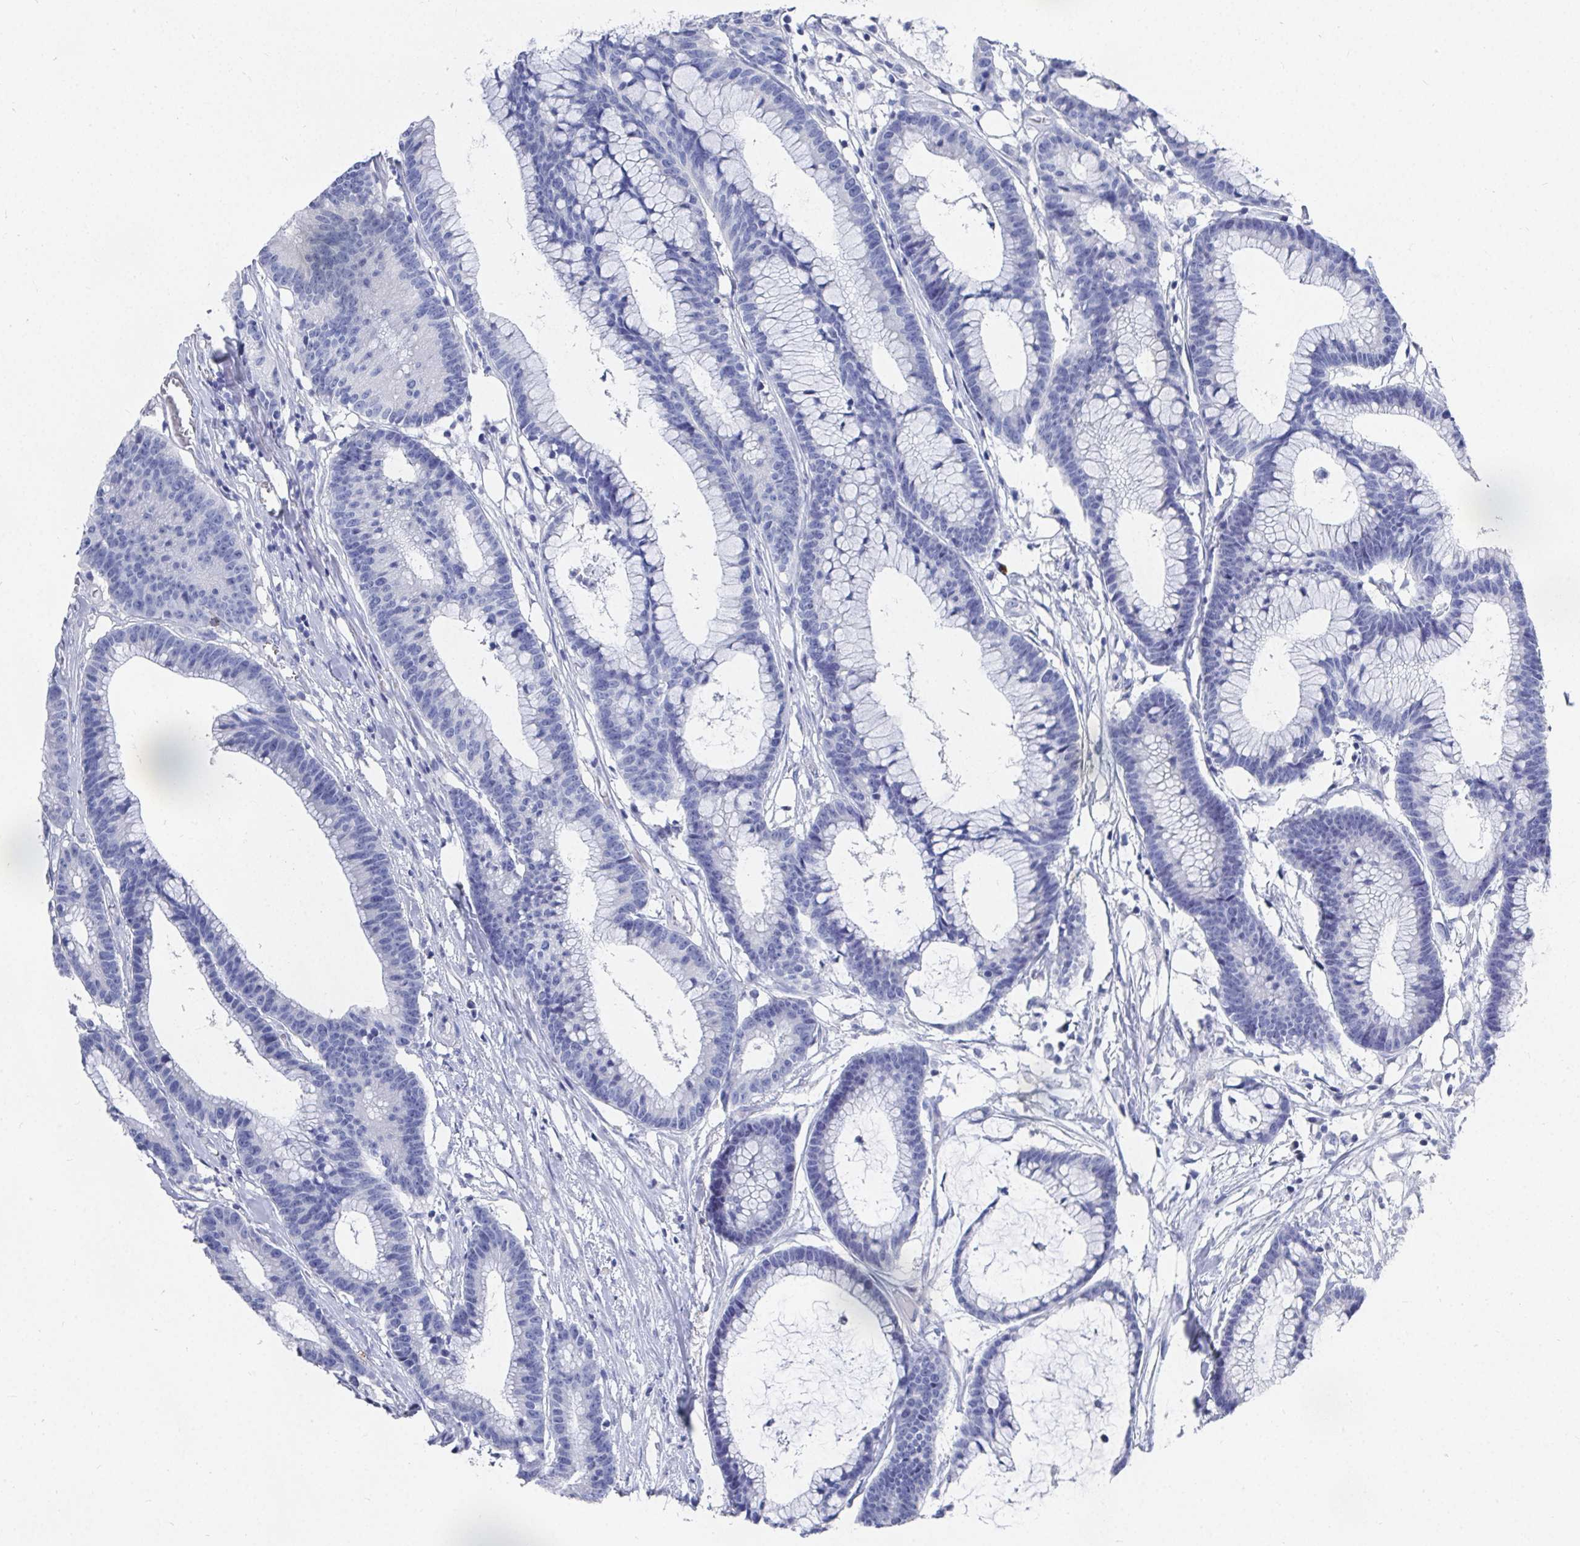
{"staining": {"intensity": "negative", "quantity": "none", "location": "none"}, "tissue": "colorectal cancer", "cell_type": "Tumor cells", "image_type": "cancer", "snomed": [{"axis": "morphology", "description": "Adenocarcinoma, NOS"}, {"axis": "topography", "description": "Colon"}], "caption": "An image of human adenocarcinoma (colorectal) is negative for staining in tumor cells.", "gene": "GRIA1", "patient": {"sex": "female", "age": 78}}